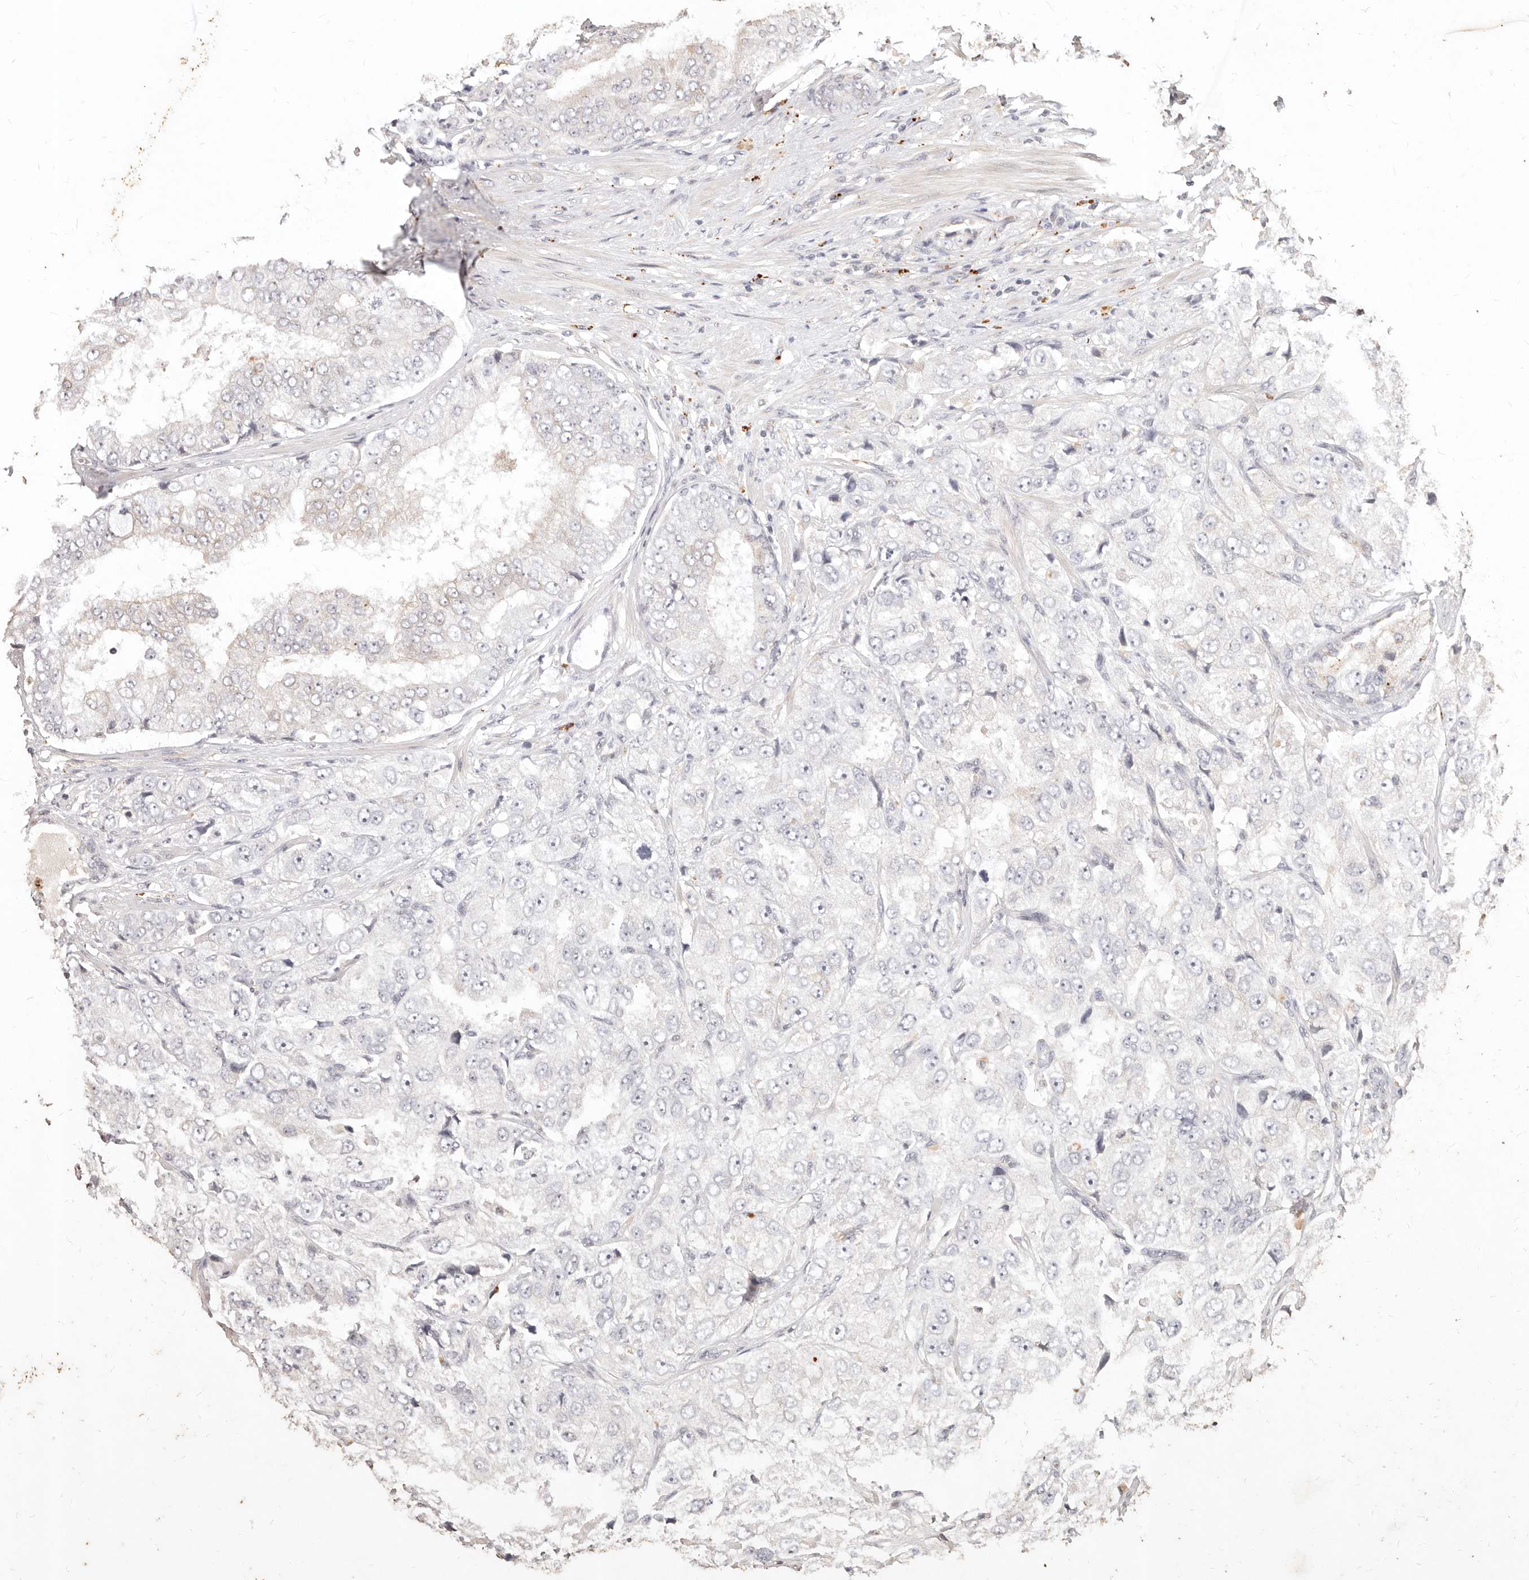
{"staining": {"intensity": "negative", "quantity": "none", "location": "none"}, "tissue": "prostate cancer", "cell_type": "Tumor cells", "image_type": "cancer", "snomed": [{"axis": "morphology", "description": "Adenocarcinoma, High grade"}, {"axis": "topography", "description": "Prostate"}], "caption": "Immunohistochemical staining of human adenocarcinoma (high-grade) (prostate) shows no significant expression in tumor cells.", "gene": "KIF9", "patient": {"sex": "male", "age": 58}}